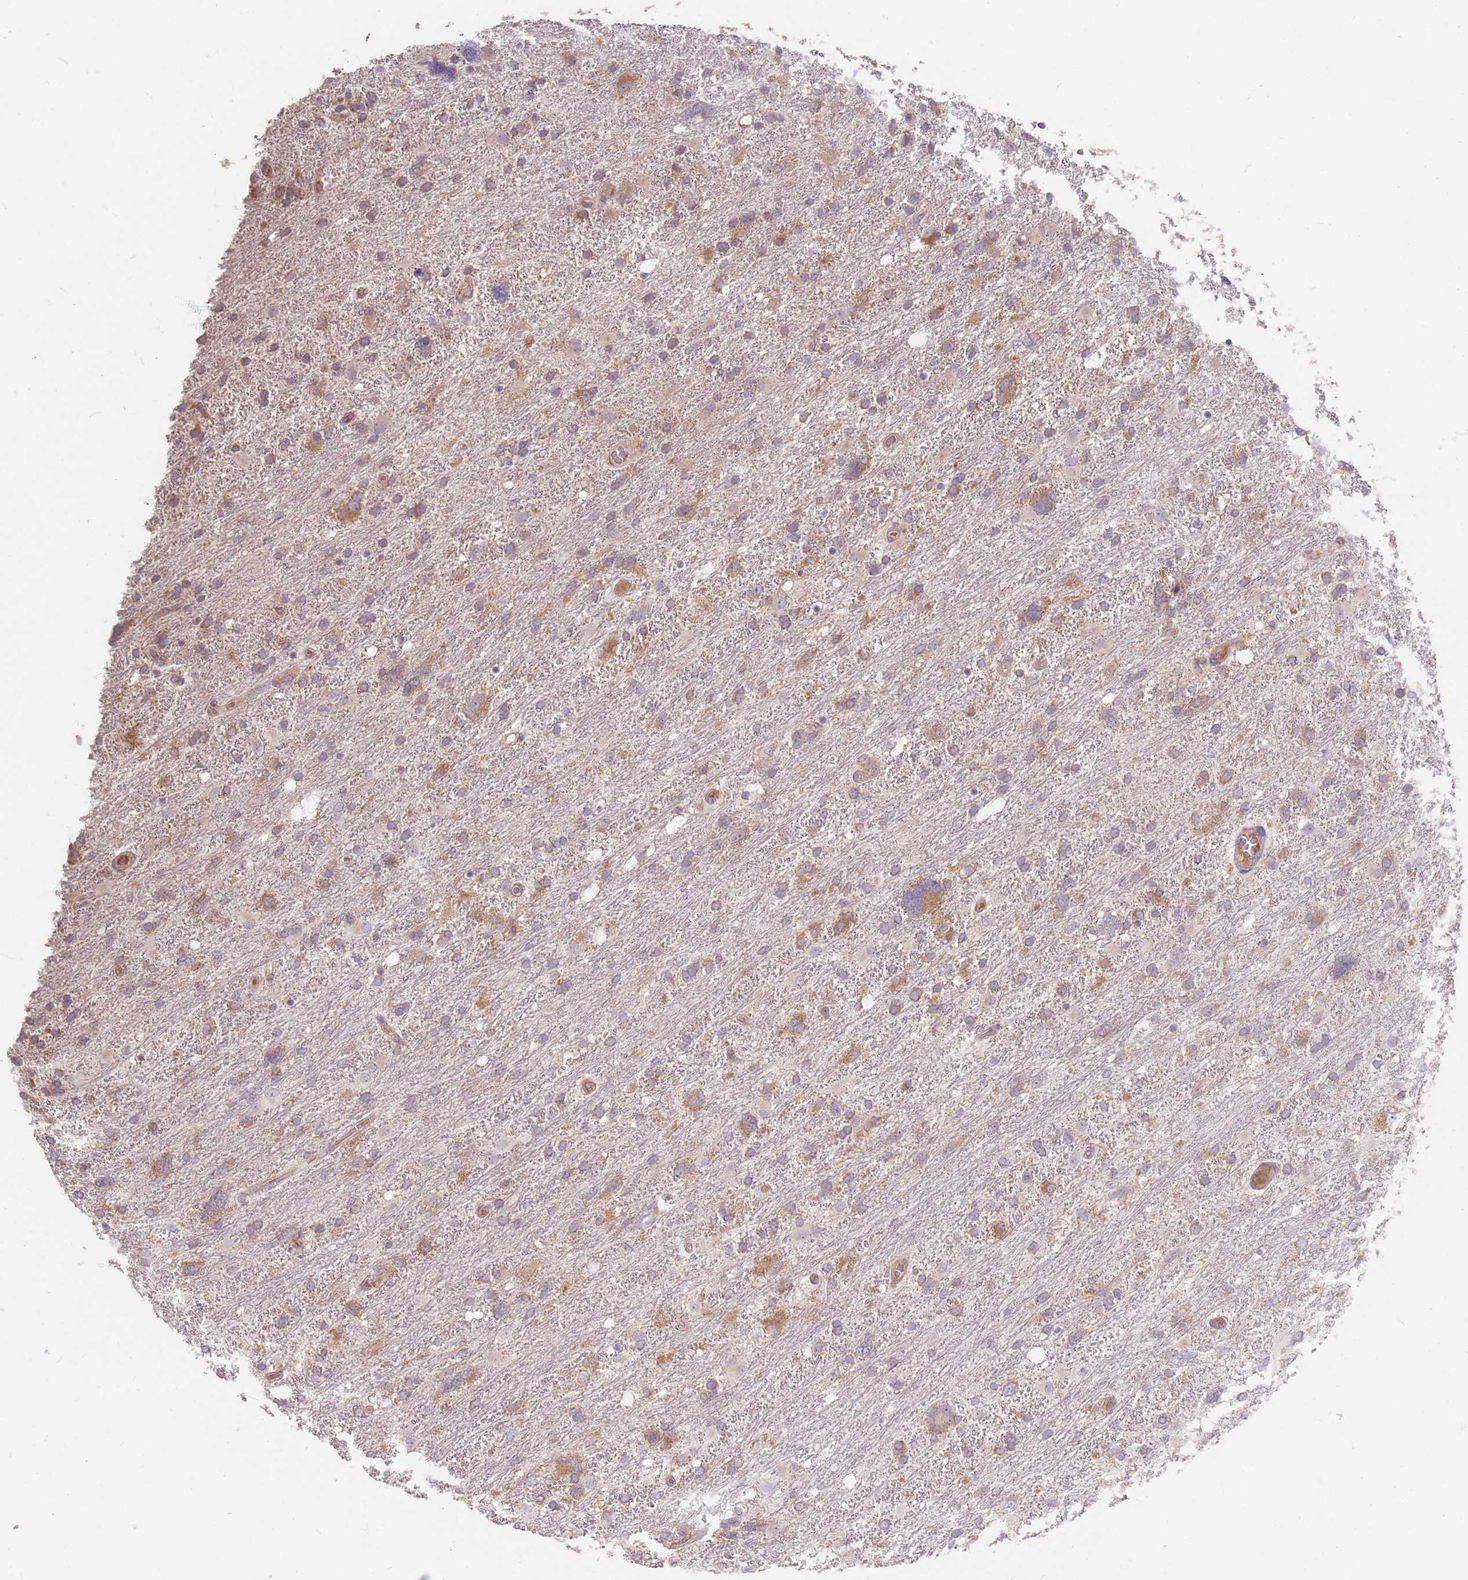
{"staining": {"intensity": "moderate", "quantity": "25%-75%", "location": "cytoplasmic/membranous"}, "tissue": "glioma", "cell_type": "Tumor cells", "image_type": "cancer", "snomed": [{"axis": "morphology", "description": "Glioma, malignant, High grade"}, {"axis": "topography", "description": "Brain"}], "caption": "Approximately 25%-75% of tumor cells in glioma reveal moderate cytoplasmic/membranous protein positivity as visualized by brown immunohistochemical staining.", "gene": "SMIM14", "patient": {"sex": "male", "age": 61}}